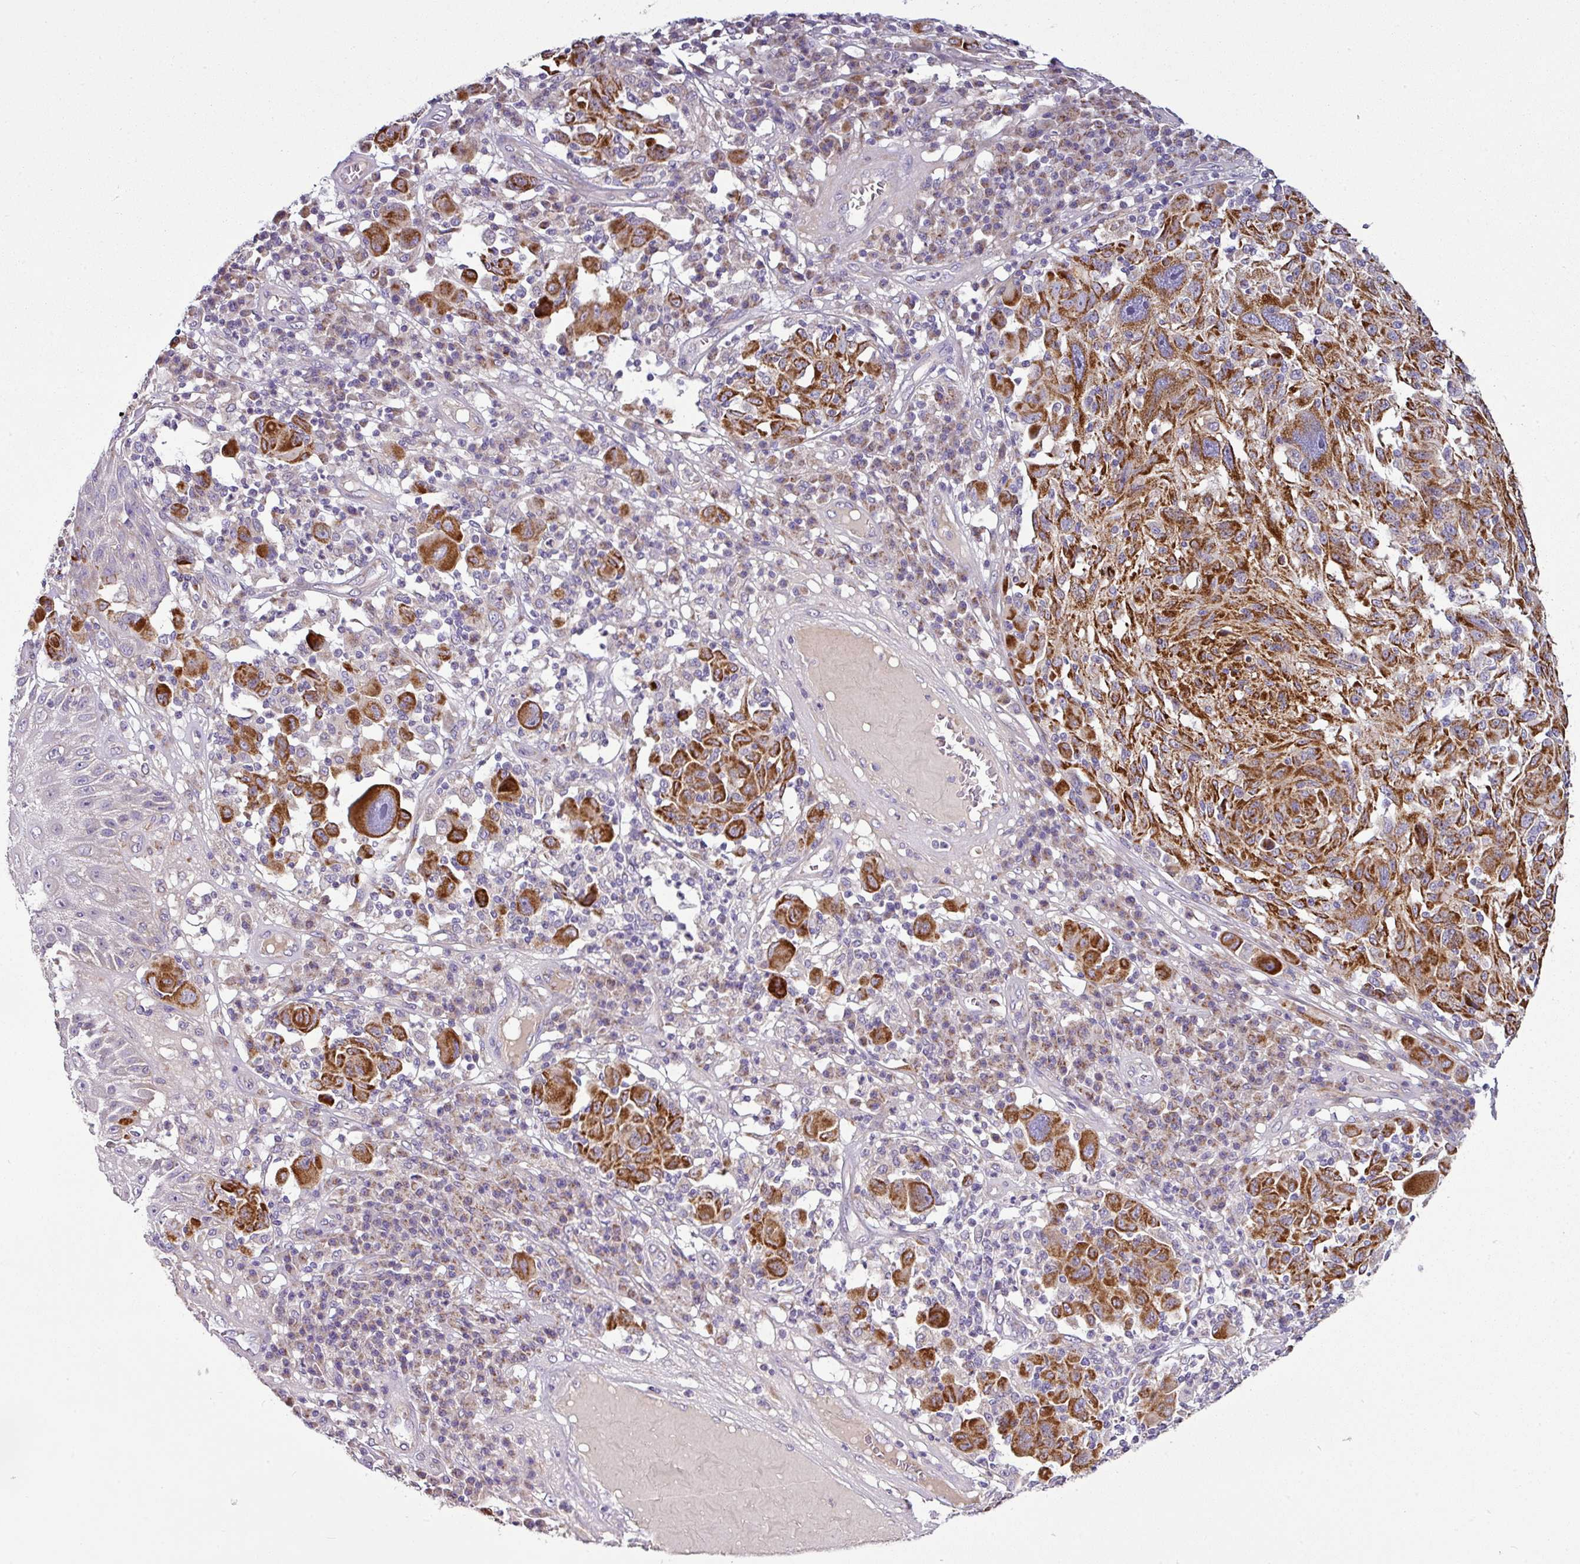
{"staining": {"intensity": "strong", "quantity": ">75%", "location": "cytoplasmic/membranous"}, "tissue": "melanoma", "cell_type": "Tumor cells", "image_type": "cancer", "snomed": [{"axis": "morphology", "description": "Malignant melanoma, NOS"}, {"axis": "topography", "description": "Skin"}], "caption": "An image of human malignant melanoma stained for a protein shows strong cytoplasmic/membranous brown staining in tumor cells. The protein is stained brown, and the nuclei are stained in blue (DAB IHC with brightfield microscopy, high magnification).", "gene": "GAN", "patient": {"sex": "male", "age": 53}}